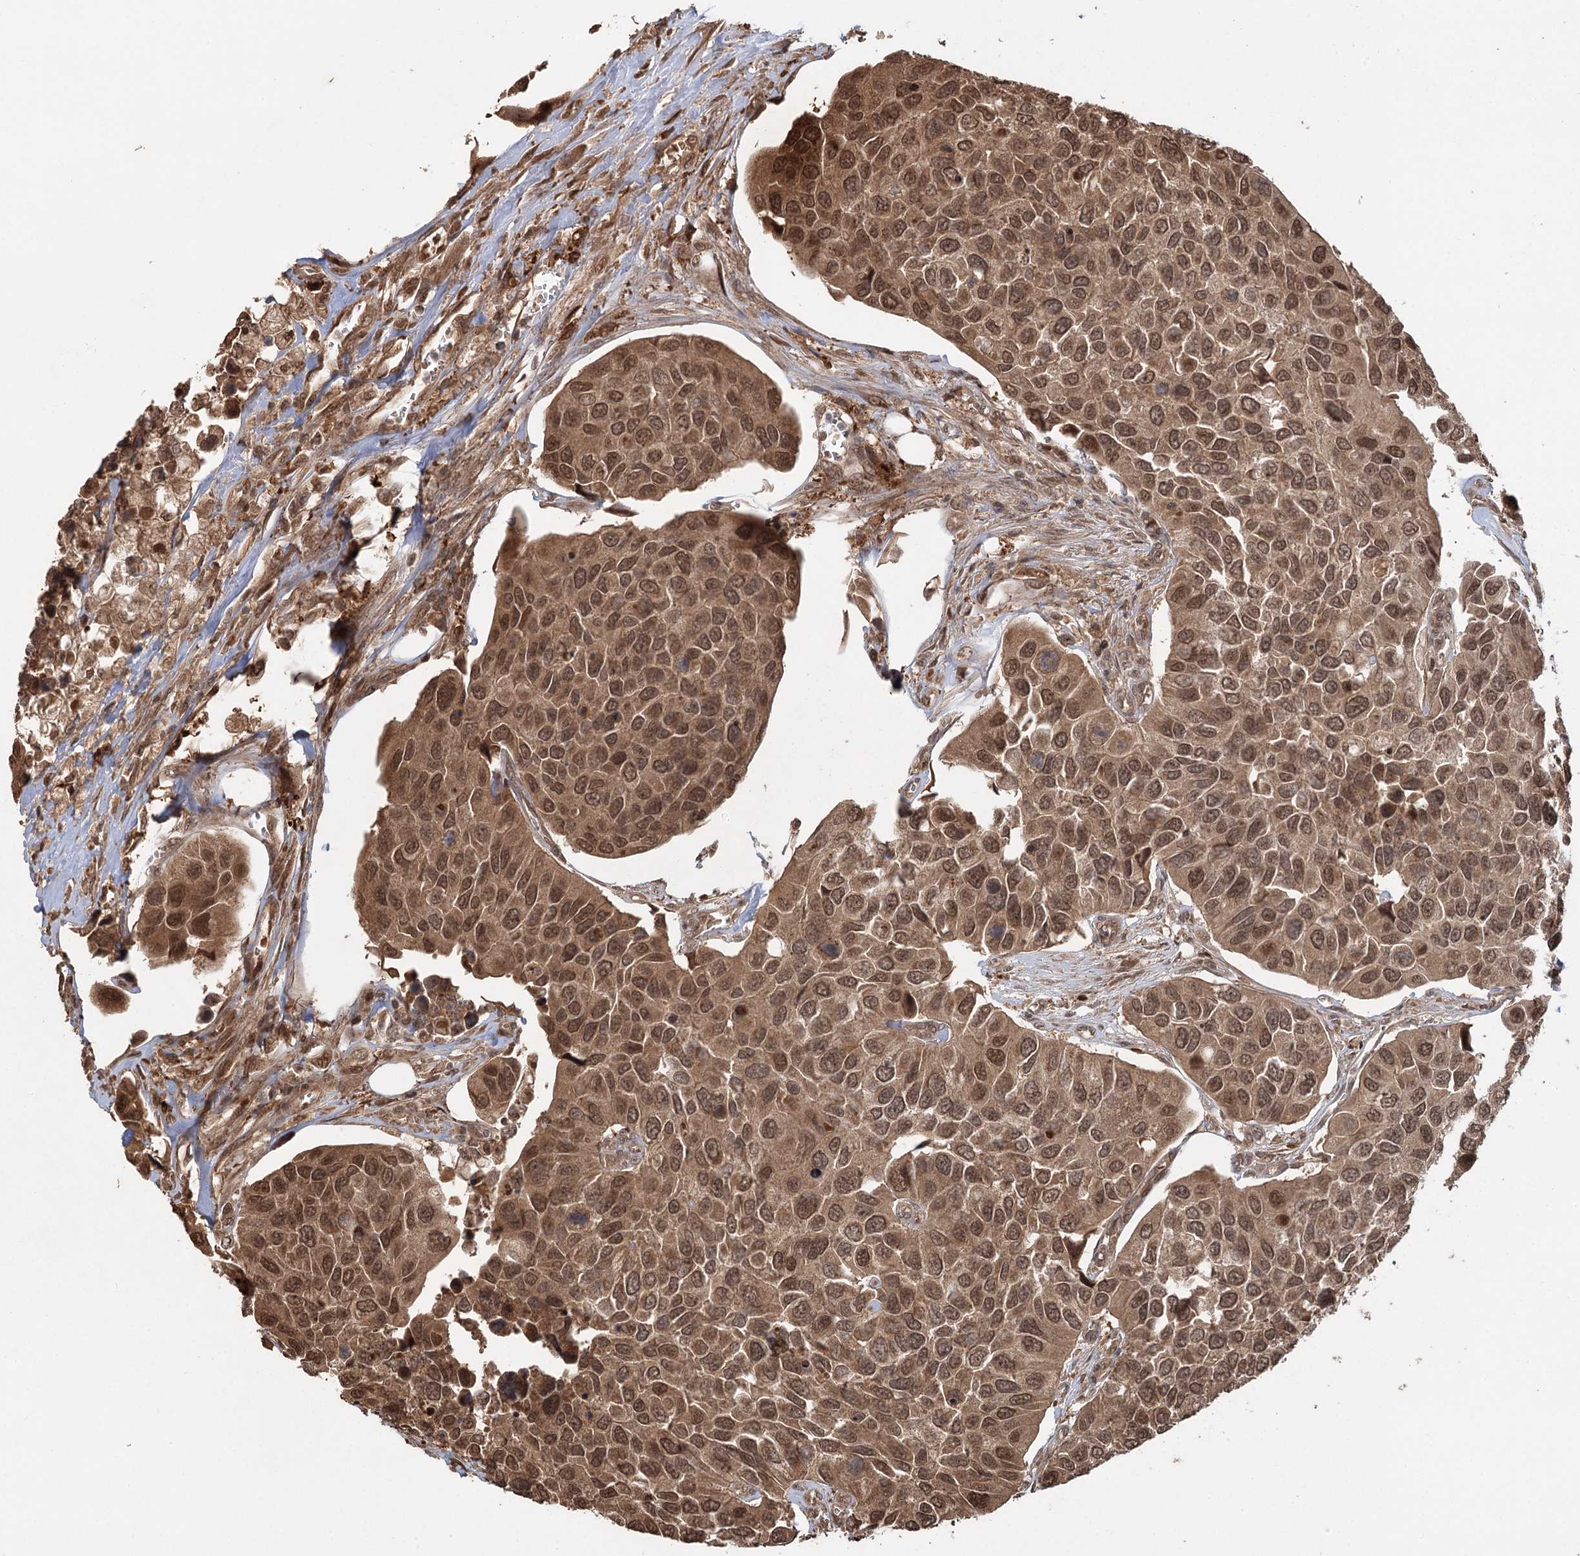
{"staining": {"intensity": "moderate", "quantity": ">75%", "location": "cytoplasmic/membranous,nuclear"}, "tissue": "urothelial cancer", "cell_type": "Tumor cells", "image_type": "cancer", "snomed": [{"axis": "morphology", "description": "Urothelial carcinoma, High grade"}, {"axis": "topography", "description": "Urinary bladder"}], "caption": "DAB immunohistochemical staining of urothelial carcinoma (high-grade) reveals moderate cytoplasmic/membranous and nuclear protein staining in approximately >75% of tumor cells.", "gene": "N6AMT1", "patient": {"sex": "male", "age": 74}}